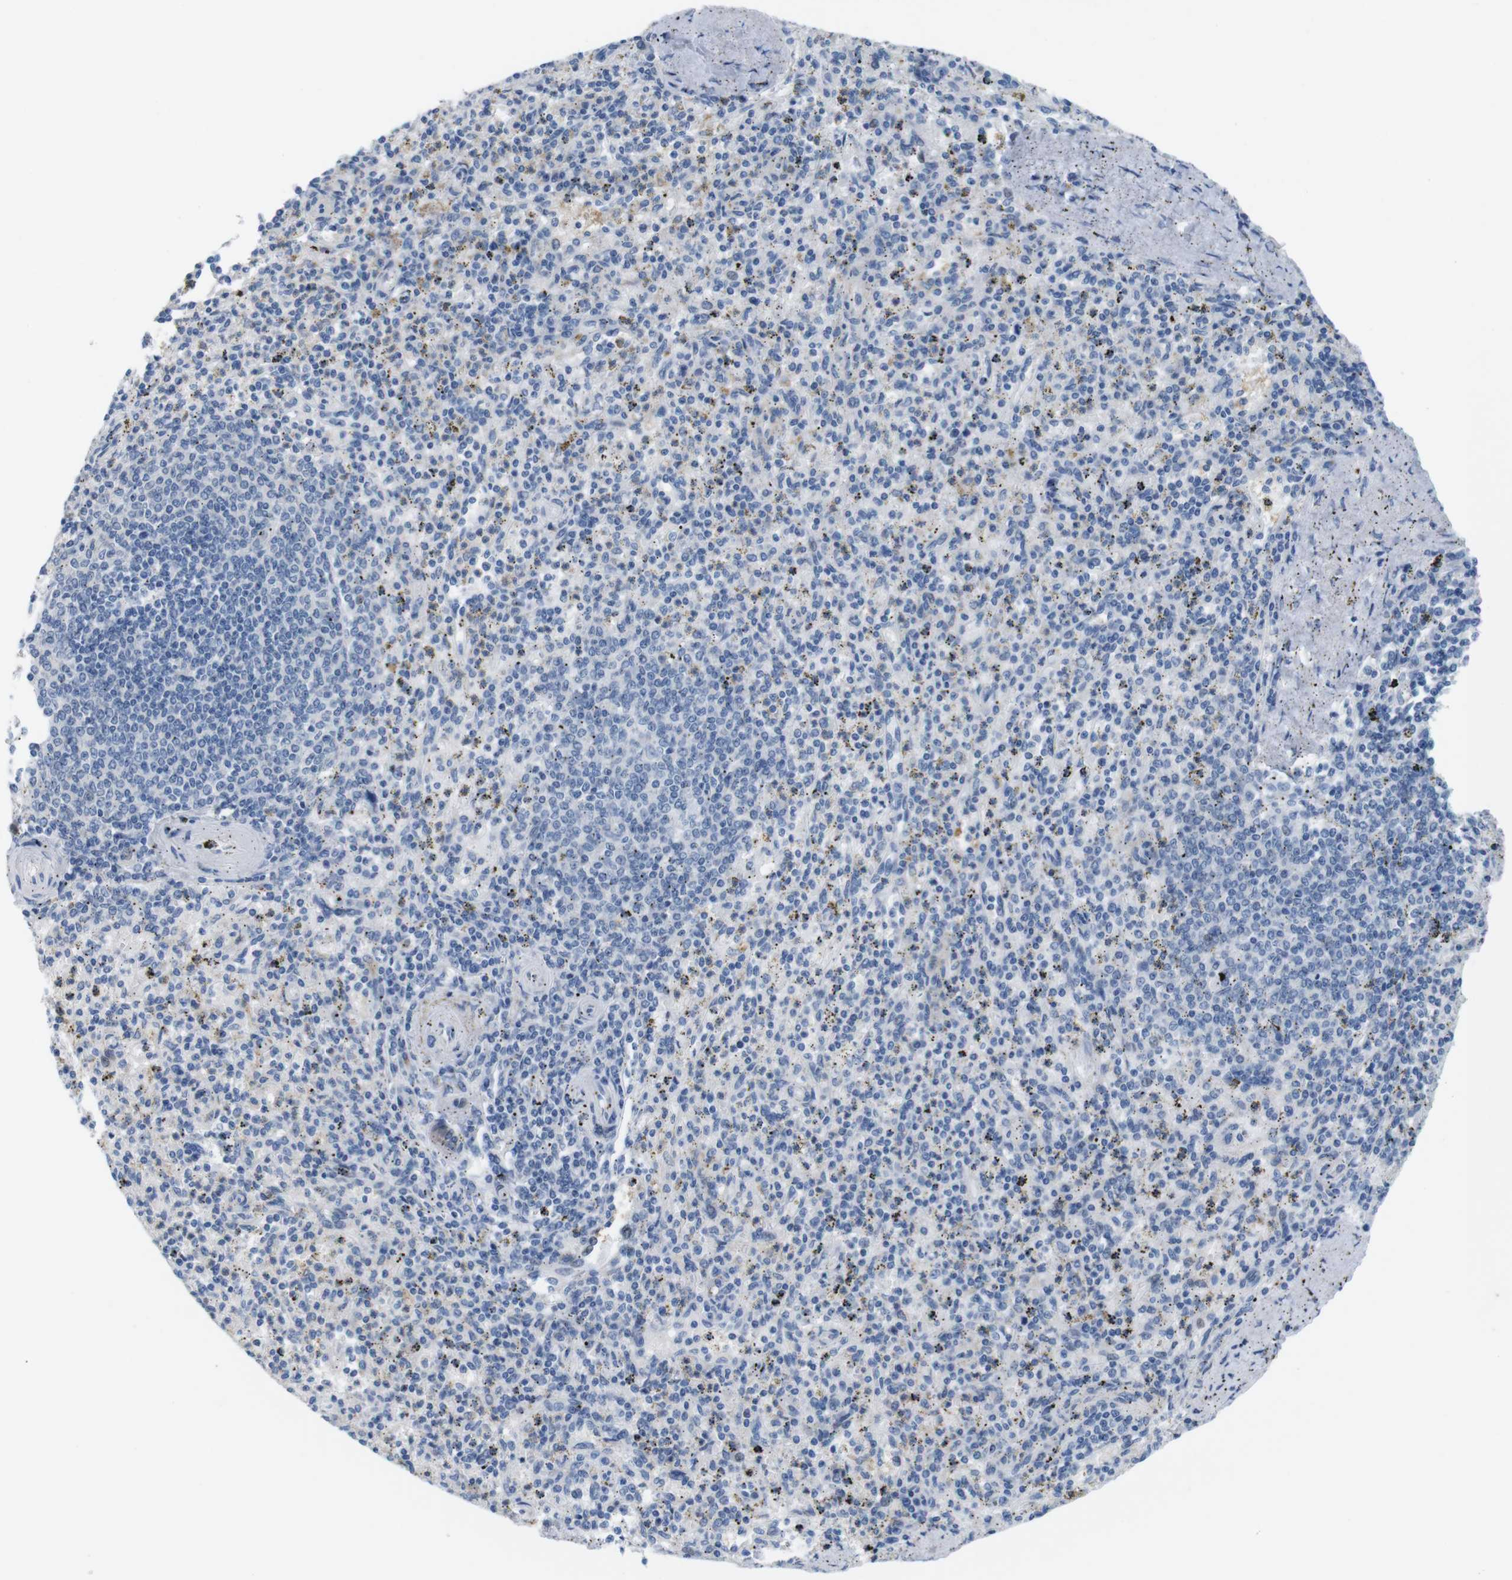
{"staining": {"intensity": "negative", "quantity": "none", "location": "none"}, "tissue": "spleen", "cell_type": "Cells in red pulp", "image_type": "normal", "snomed": [{"axis": "morphology", "description": "Normal tissue, NOS"}, {"axis": "topography", "description": "Spleen"}], "caption": "This is an immunohistochemistry (IHC) image of unremarkable human spleen. There is no positivity in cells in red pulp.", "gene": "GOLGA2", "patient": {"sex": "male", "age": 72}}